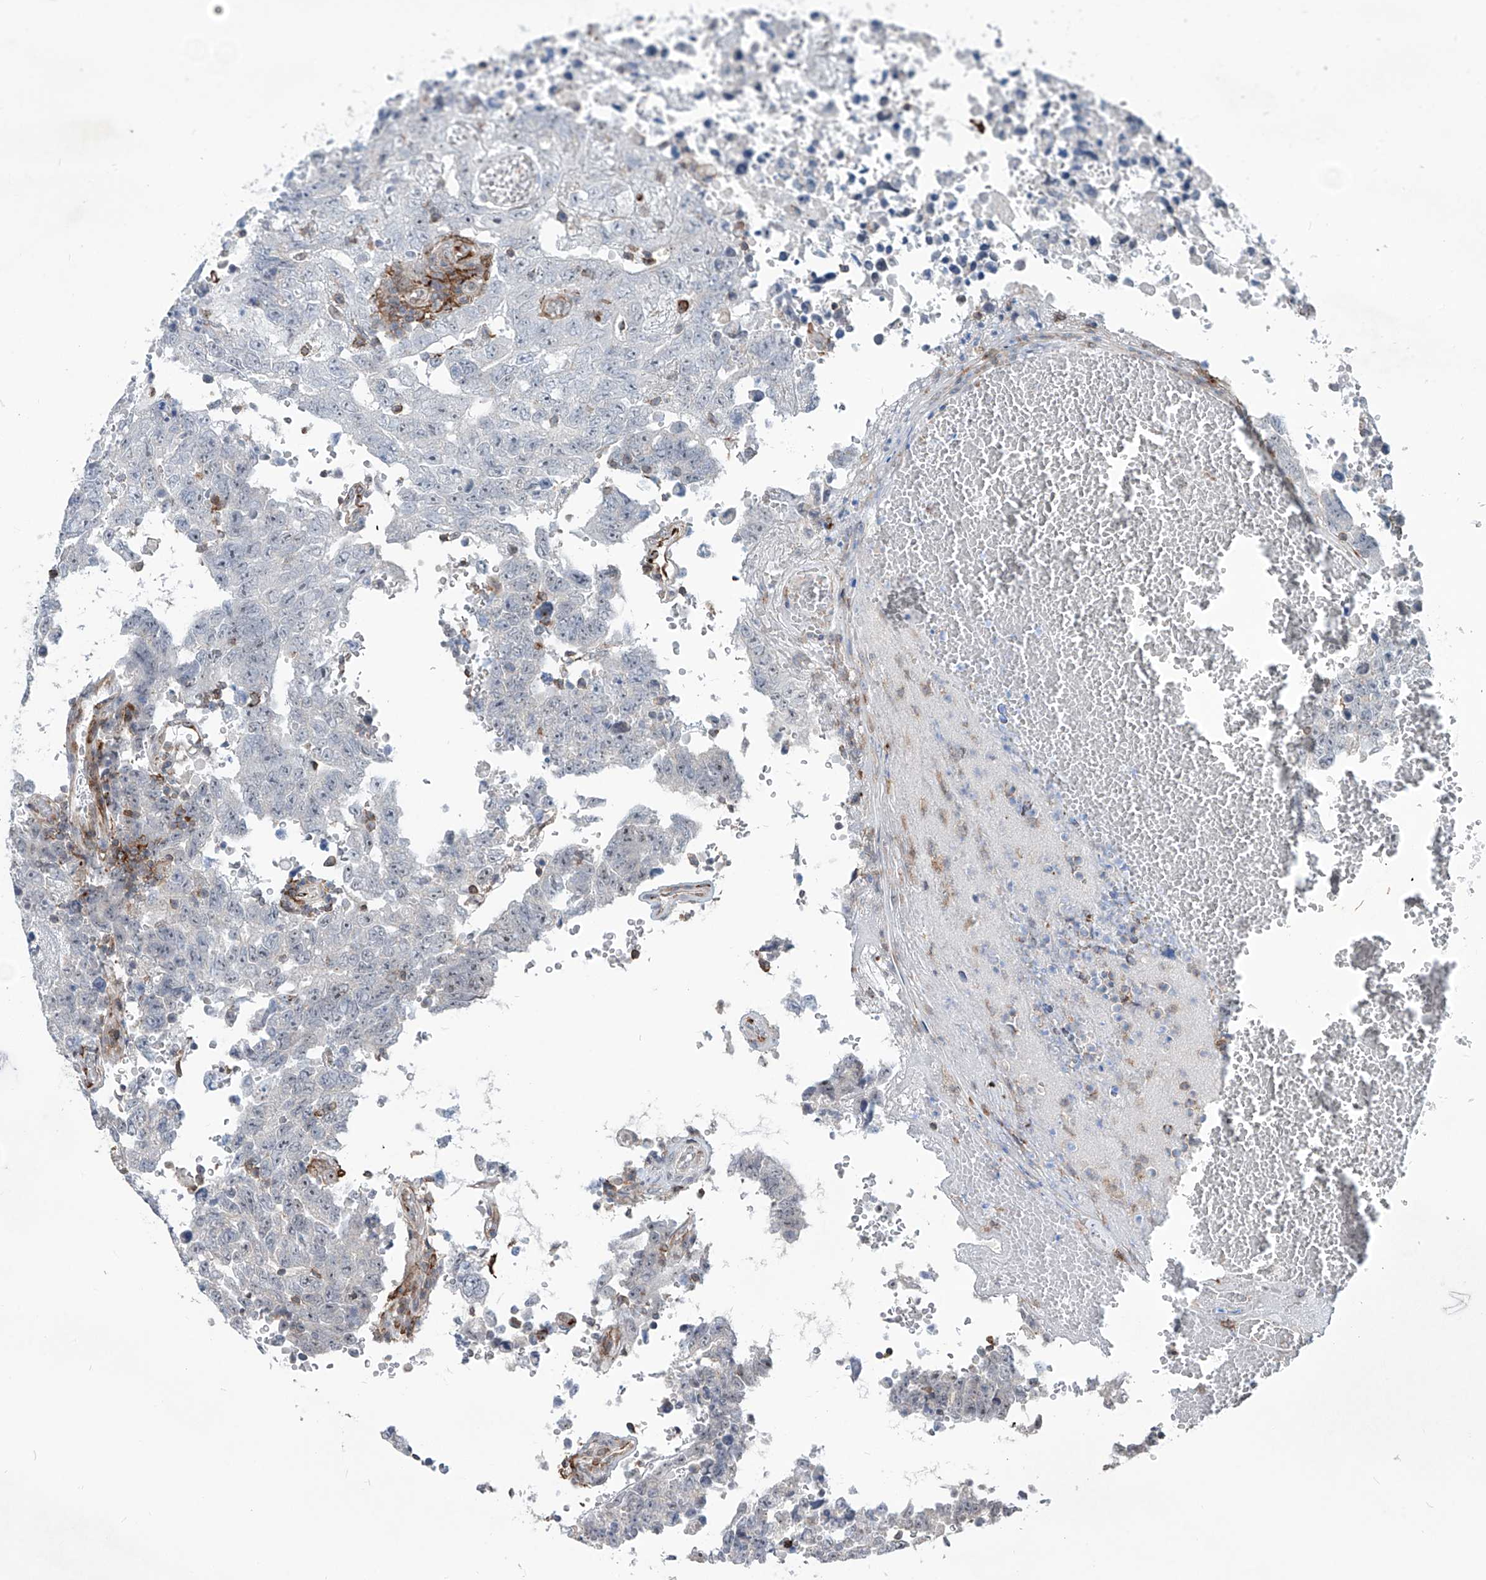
{"staining": {"intensity": "negative", "quantity": "none", "location": "none"}, "tissue": "testis cancer", "cell_type": "Tumor cells", "image_type": "cancer", "snomed": [{"axis": "morphology", "description": "Carcinoma, Embryonal, NOS"}, {"axis": "topography", "description": "Testis"}], "caption": "Tumor cells show no significant protein positivity in testis embryonal carcinoma.", "gene": "ZBTB48", "patient": {"sex": "male", "age": 26}}